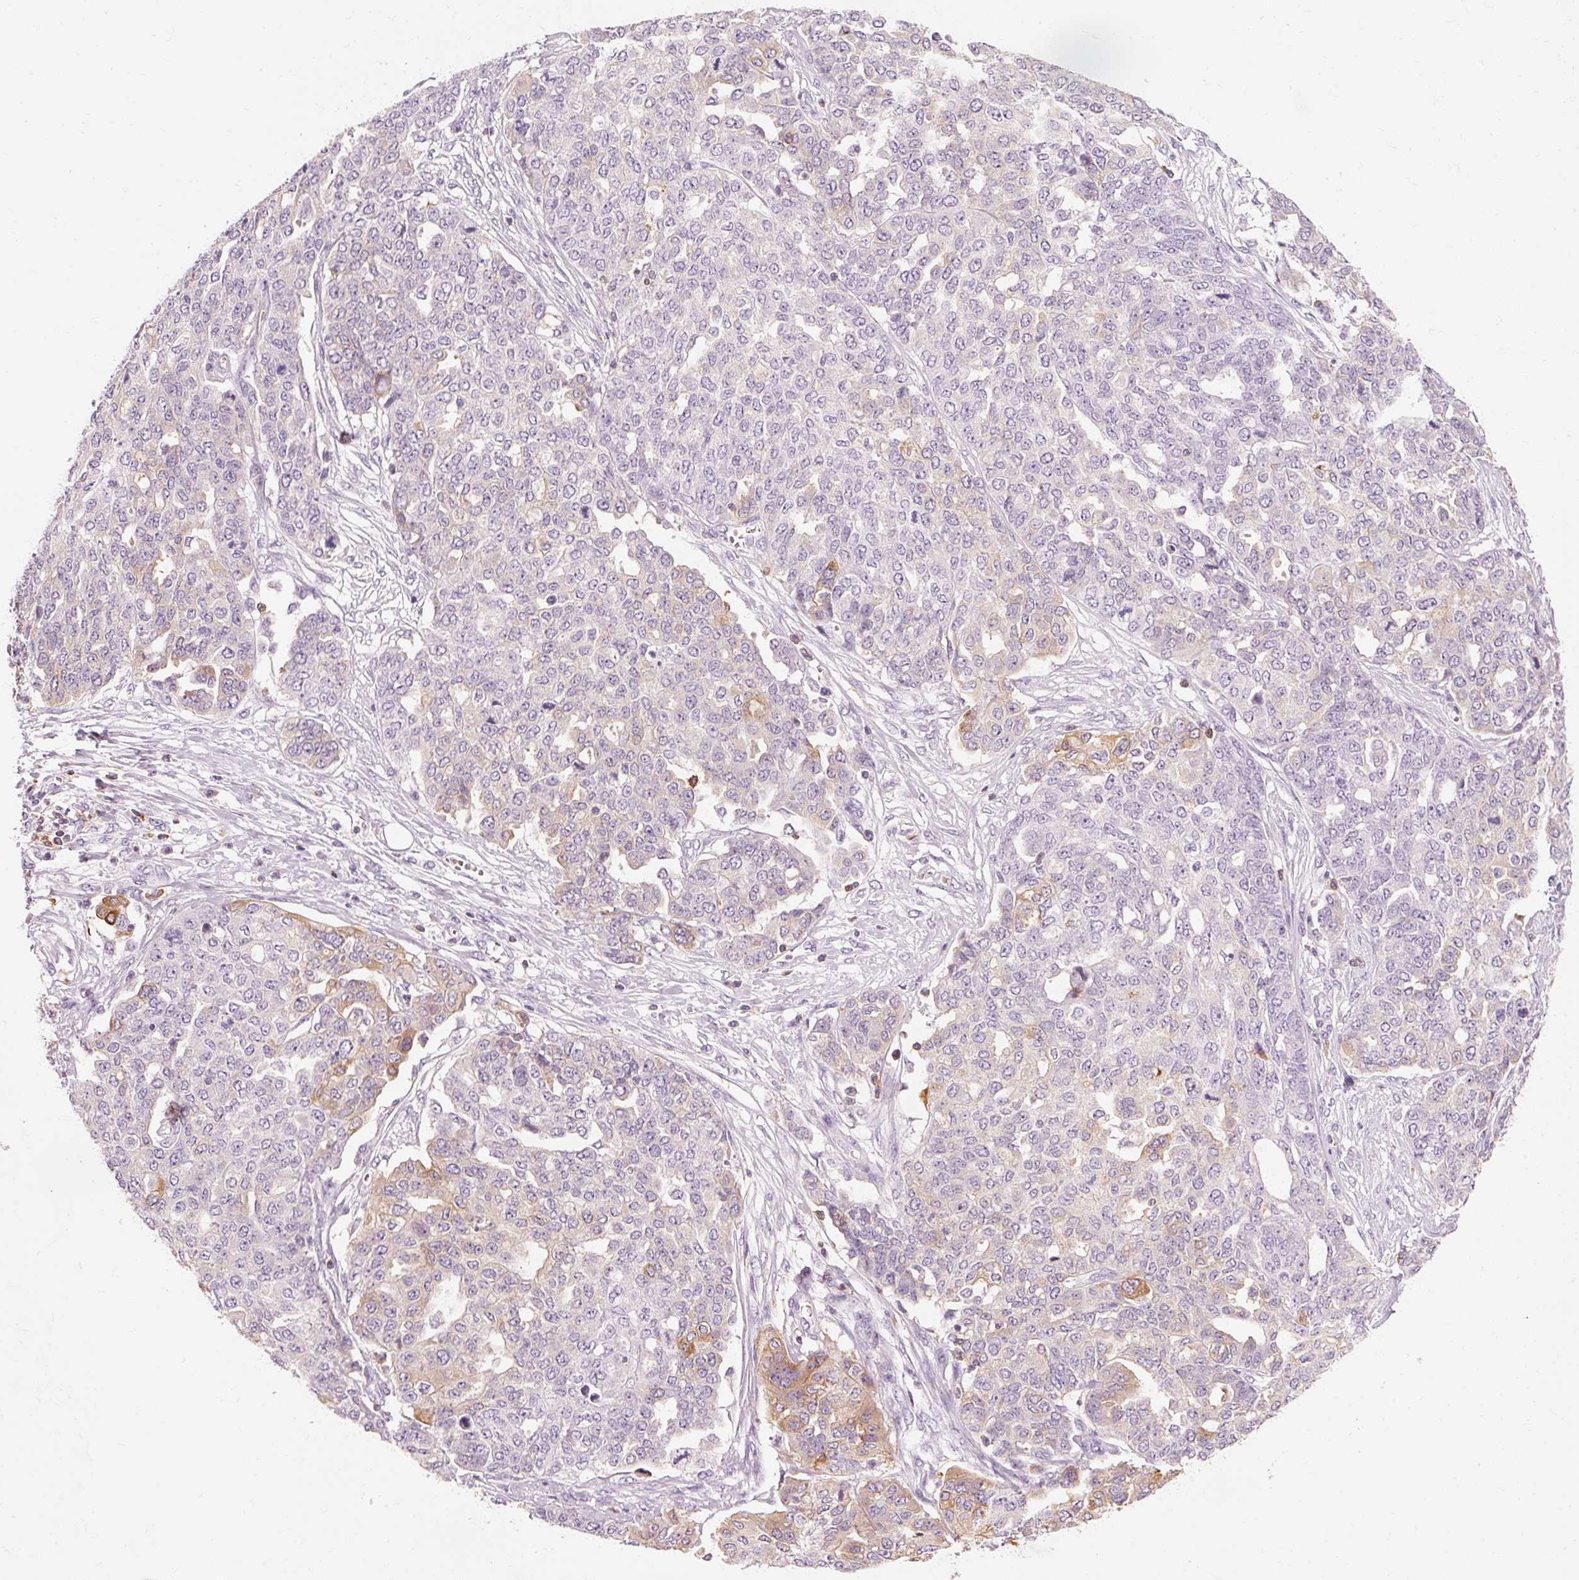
{"staining": {"intensity": "weak", "quantity": "<25%", "location": "cytoplasmic/membranous"}, "tissue": "ovarian cancer", "cell_type": "Tumor cells", "image_type": "cancer", "snomed": [{"axis": "morphology", "description": "Cystadenocarcinoma, serous, NOS"}, {"axis": "topography", "description": "Soft tissue"}, {"axis": "topography", "description": "Ovary"}], "caption": "DAB (3,3'-diaminobenzidine) immunohistochemical staining of human ovarian cancer (serous cystadenocarcinoma) reveals no significant staining in tumor cells.", "gene": "OR8K1", "patient": {"sex": "female", "age": 57}}